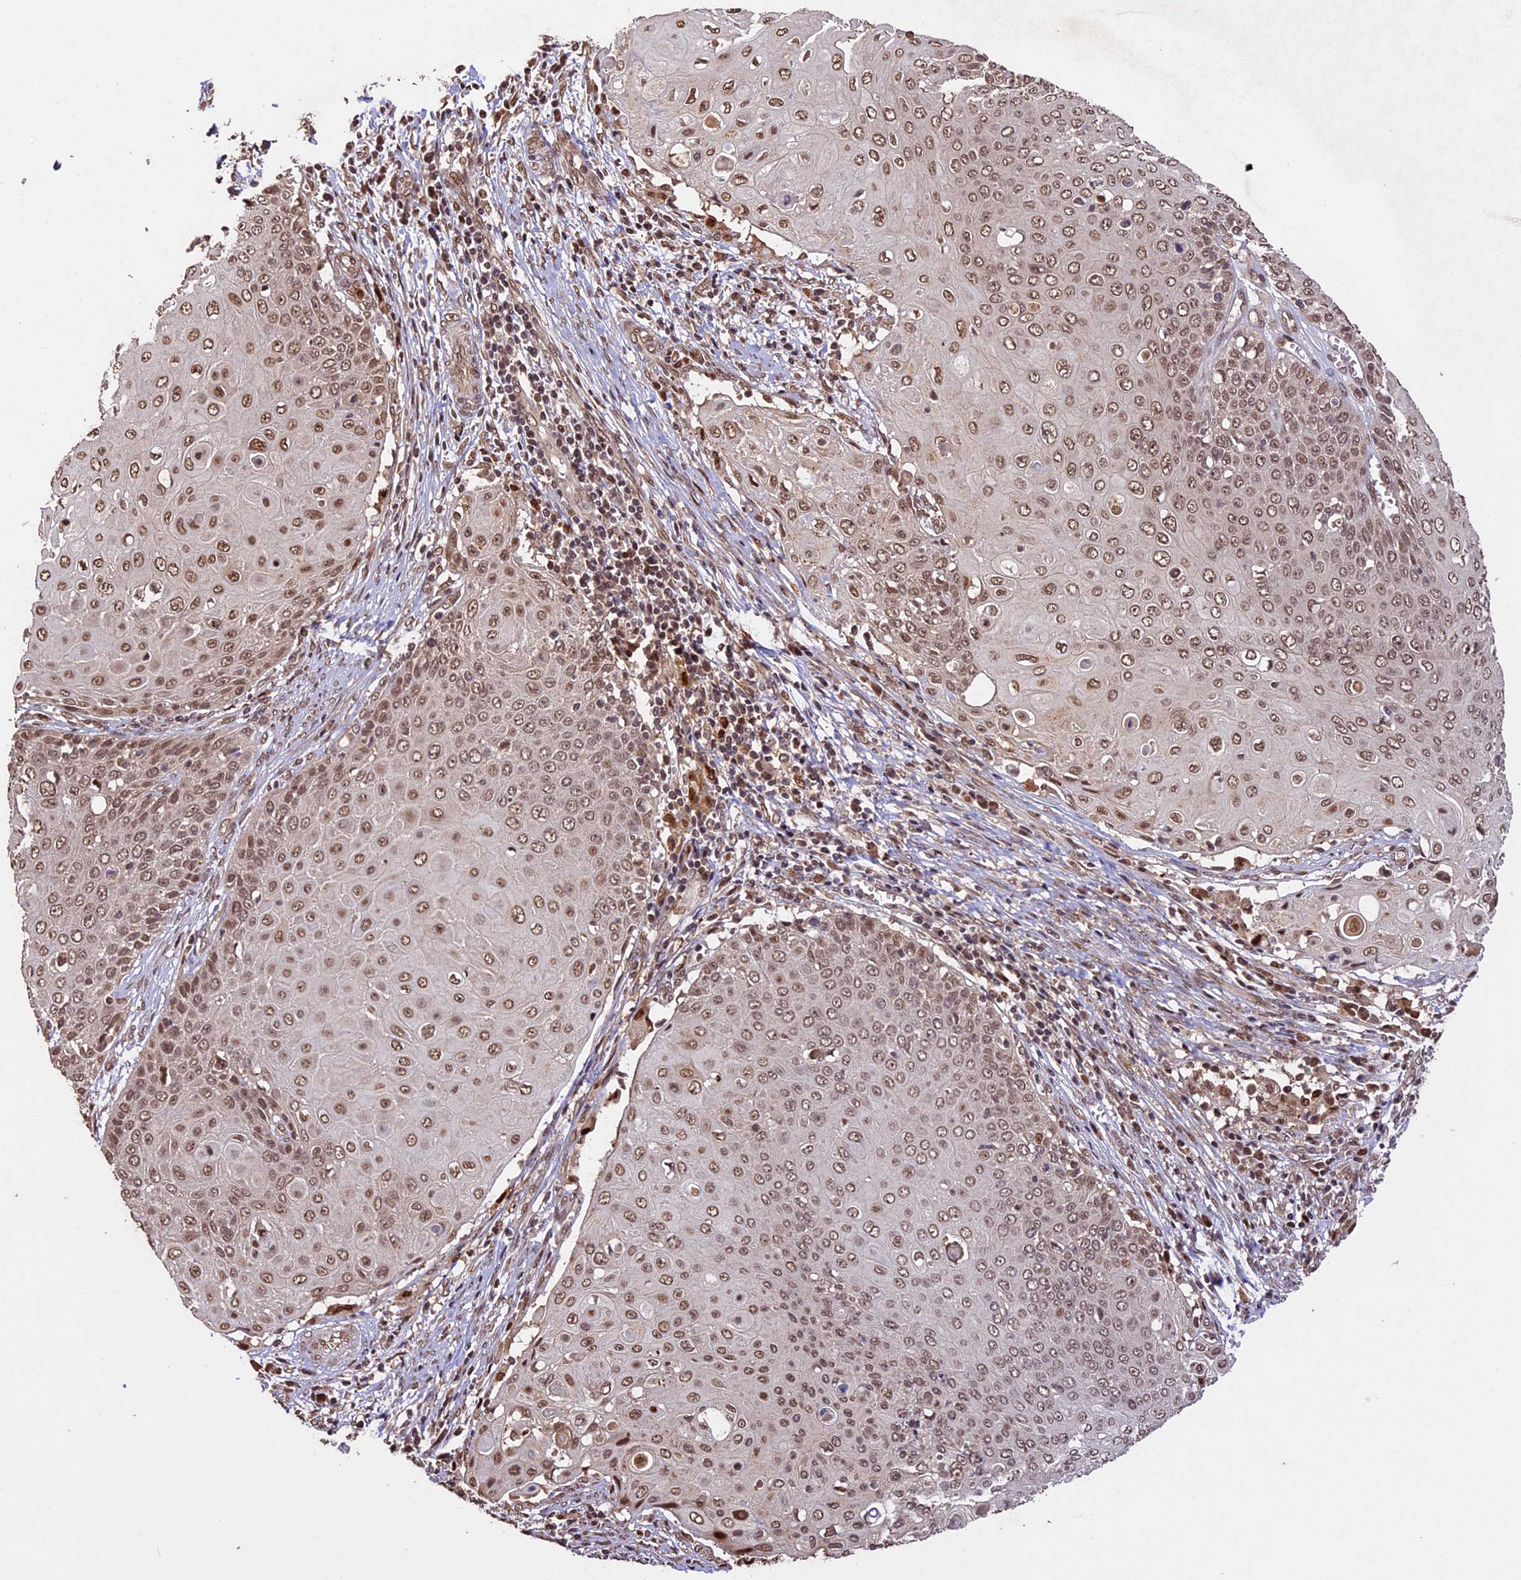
{"staining": {"intensity": "moderate", "quantity": ">75%", "location": "nuclear"}, "tissue": "cervical cancer", "cell_type": "Tumor cells", "image_type": "cancer", "snomed": [{"axis": "morphology", "description": "Squamous cell carcinoma, NOS"}, {"axis": "topography", "description": "Cervix"}], "caption": "Brown immunohistochemical staining in human cervical squamous cell carcinoma reveals moderate nuclear positivity in about >75% of tumor cells.", "gene": "CDKN2AIP", "patient": {"sex": "female", "age": 39}}